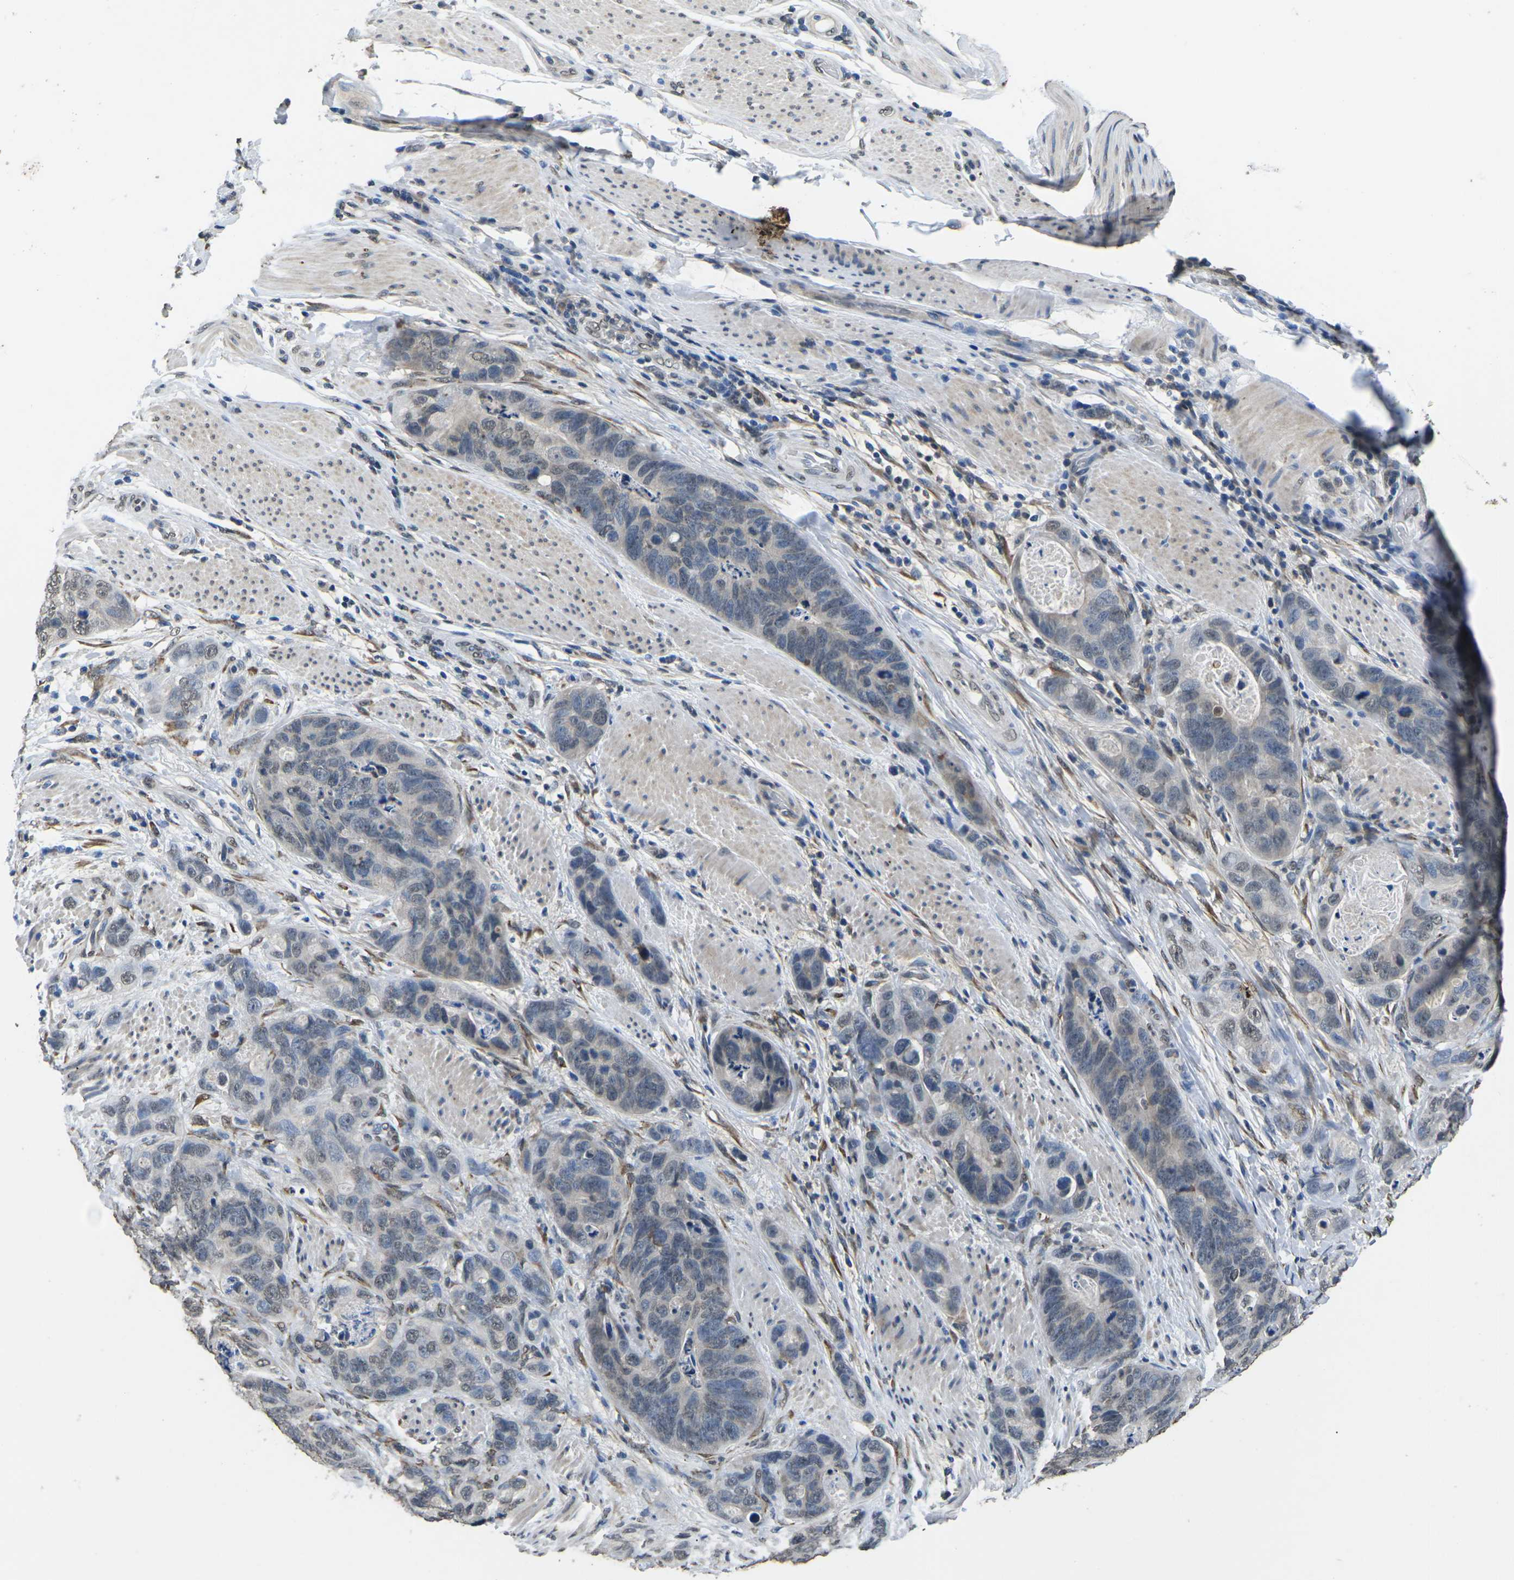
{"staining": {"intensity": "negative", "quantity": "none", "location": "none"}, "tissue": "stomach cancer", "cell_type": "Tumor cells", "image_type": "cancer", "snomed": [{"axis": "morphology", "description": "Adenocarcinoma, NOS"}, {"axis": "topography", "description": "Stomach"}], "caption": "Human adenocarcinoma (stomach) stained for a protein using immunohistochemistry (IHC) shows no positivity in tumor cells.", "gene": "SCNN1B", "patient": {"sex": "female", "age": 89}}